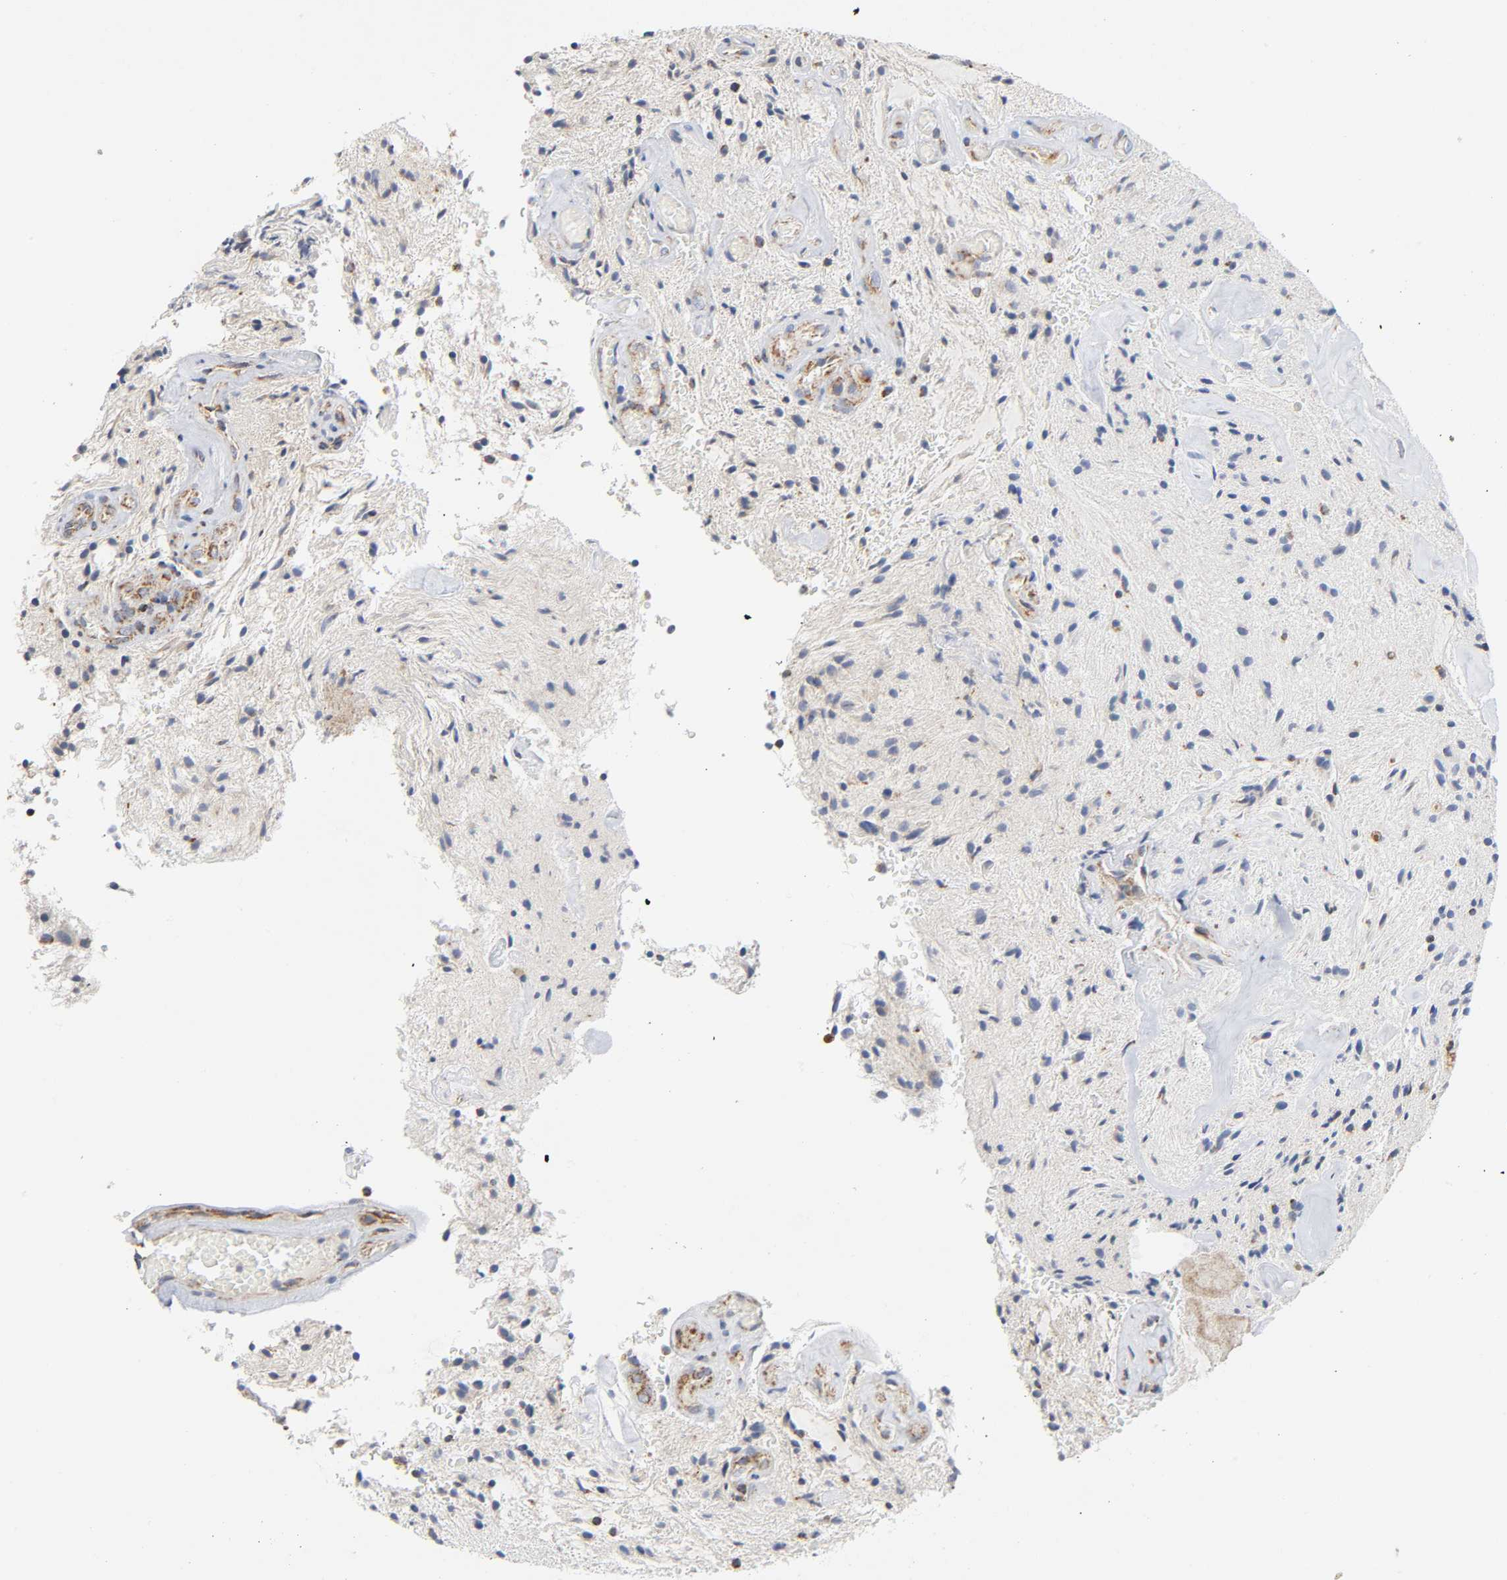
{"staining": {"intensity": "moderate", "quantity": "<25%", "location": "cytoplasmic/membranous"}, "tissue": "glioma", "cell_type": "Tumor cells", "image_type": "cancer", "snomed": [{"axis": "morphology", "description": "Glioma, malignant, NOS"}, {"axis": "topography", "description": "Cerebellum"}], "caption": "The immunohistochemical stain labels moderate cytoplasmic/membranous staining in tumor cells of glioma (malignant) tissue.", "gene": "BAK1", "patient": {"sex": "female", "age": 10}}